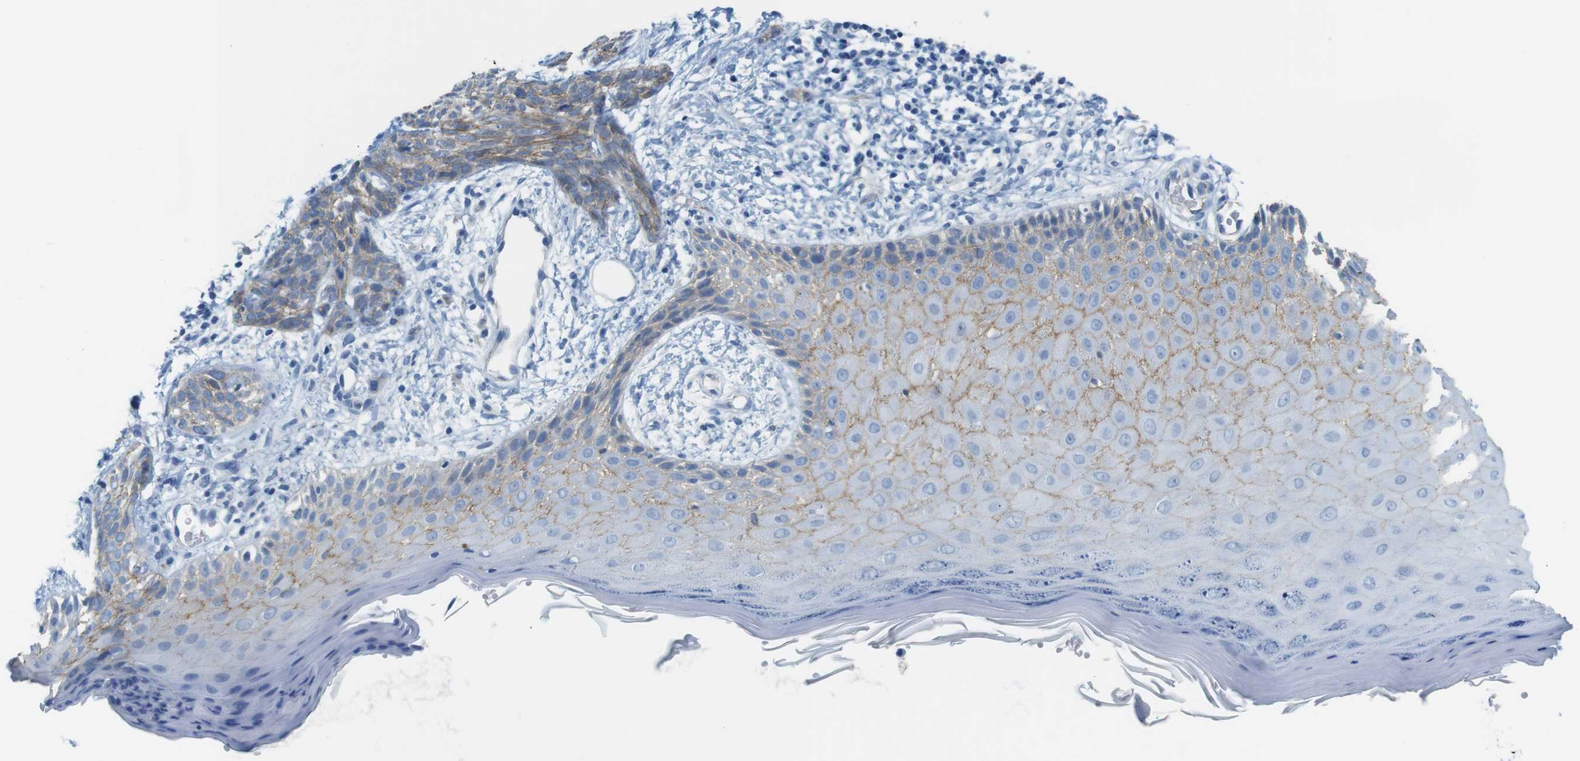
{"staining": {"intensity": "moderate", "quantity": ">75%", "location": "cytoplasmic/membranous"}, "tissue": "skin cancer", "cell_type": "Tumor cells", "image_type": "cancer", "snomed": [{"axis": "morphology", "description": "Basal cell carcinoma"}, {"axis": "topography", "description": "Skin"}], "caption": "A high-resolution histopathology image shows immunohistochemistry staining of skin cancer, which reveals moderate cytoplasmic/membranous expression in approximately >75% of tumor cells. The protein is shown in brown color, while the nuclei are stained blue.", "gene": "SLC6A6", "patient": {"sex": "female", "age": 59}}